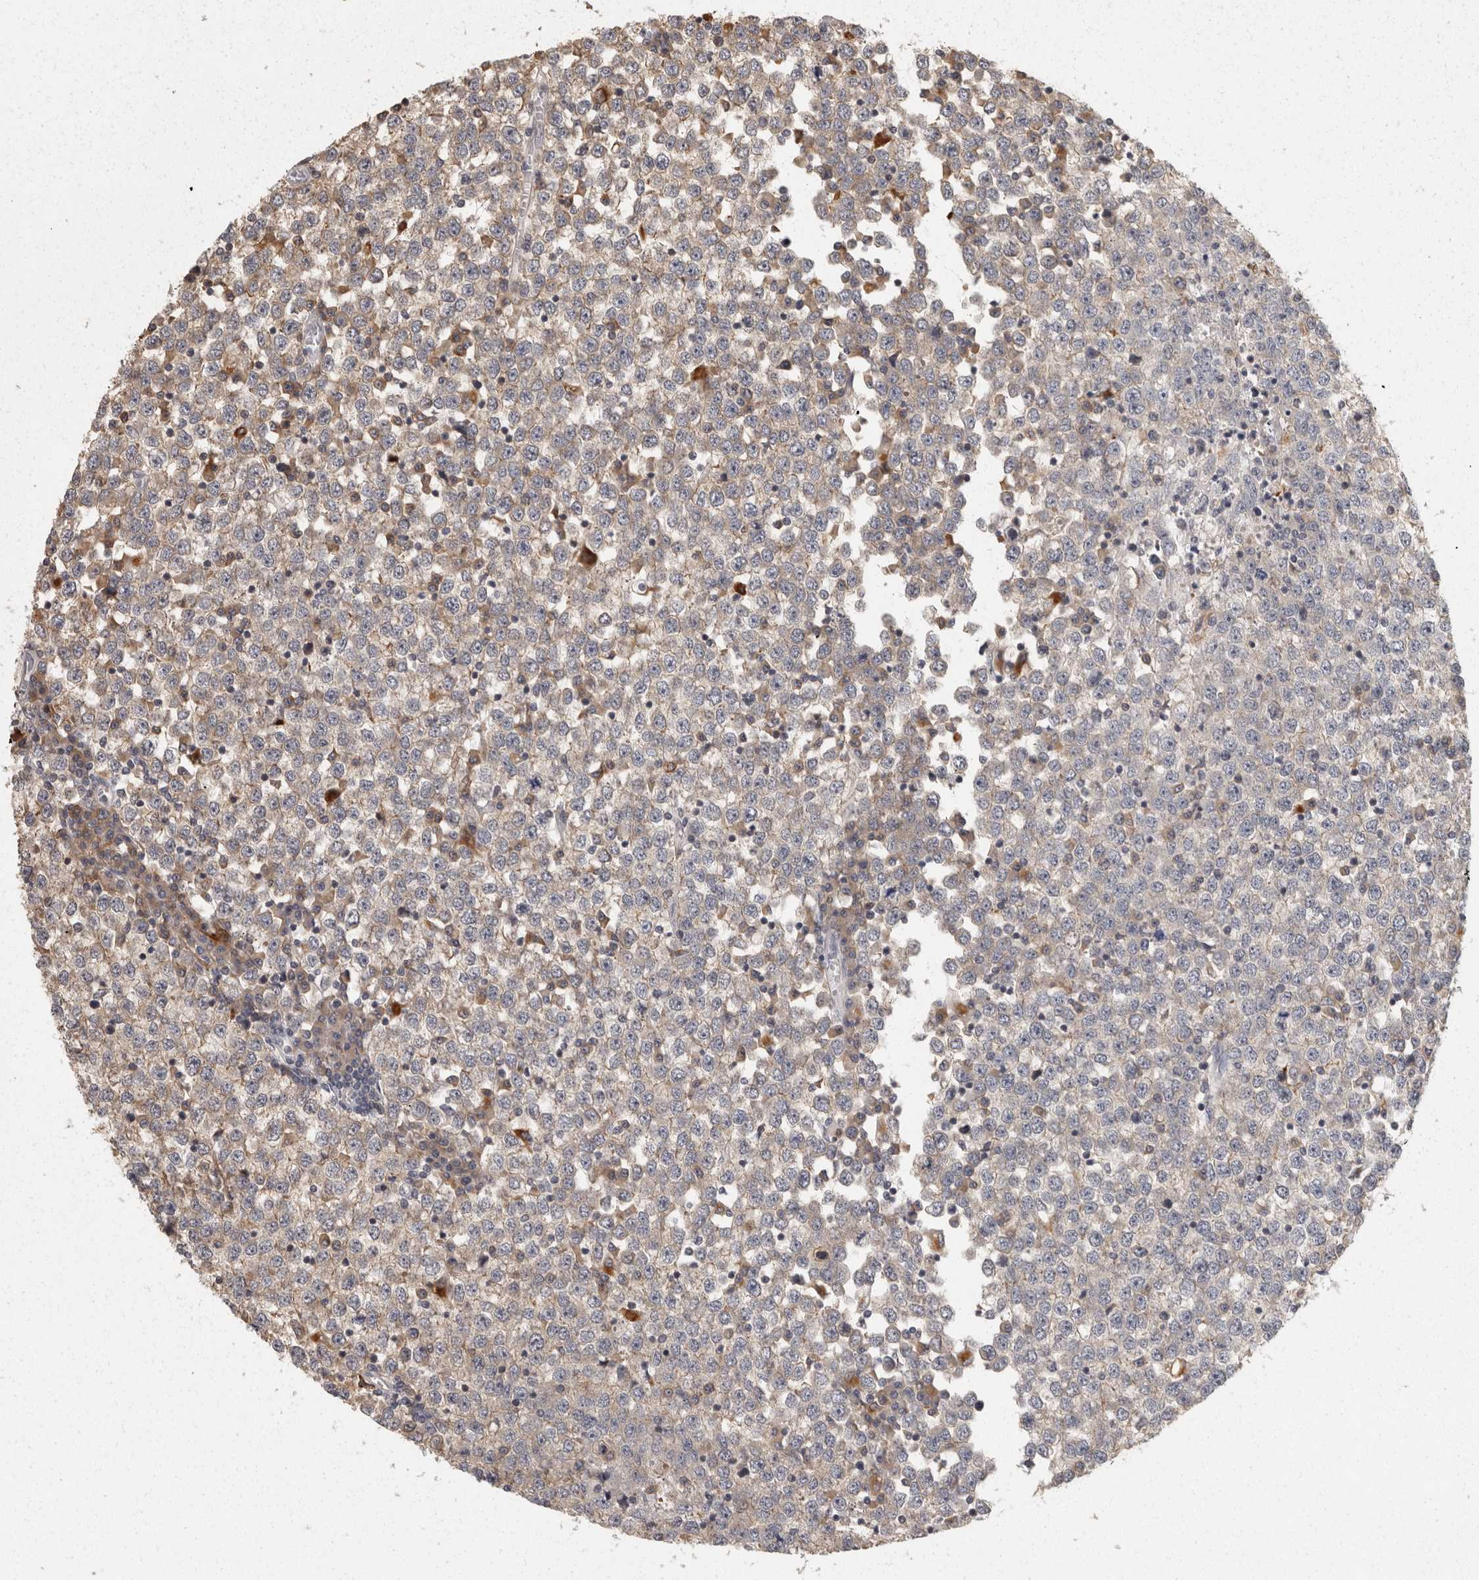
{"staining": {"intensity": "weak", "quantity": "25%-75%", "location": "cytoplasmic/membranous"}, "tissue": "testis cancer", "cell_type": "Tumor cells", "image_type": "cancer", "snomed": [{"axis": "morphology", "description": "Seminoma, NOS"}, {"axis": "topography", "description": "Testis"}], "caption": "Testis cancer (seminoma) stained for a protein (brown) reveals weak cytoplasmic/membranous positive staining in approximately 25%-75% of tumor cells.", "gene": "ACAT2", "patient": {"sex": "male", "age": 65}}